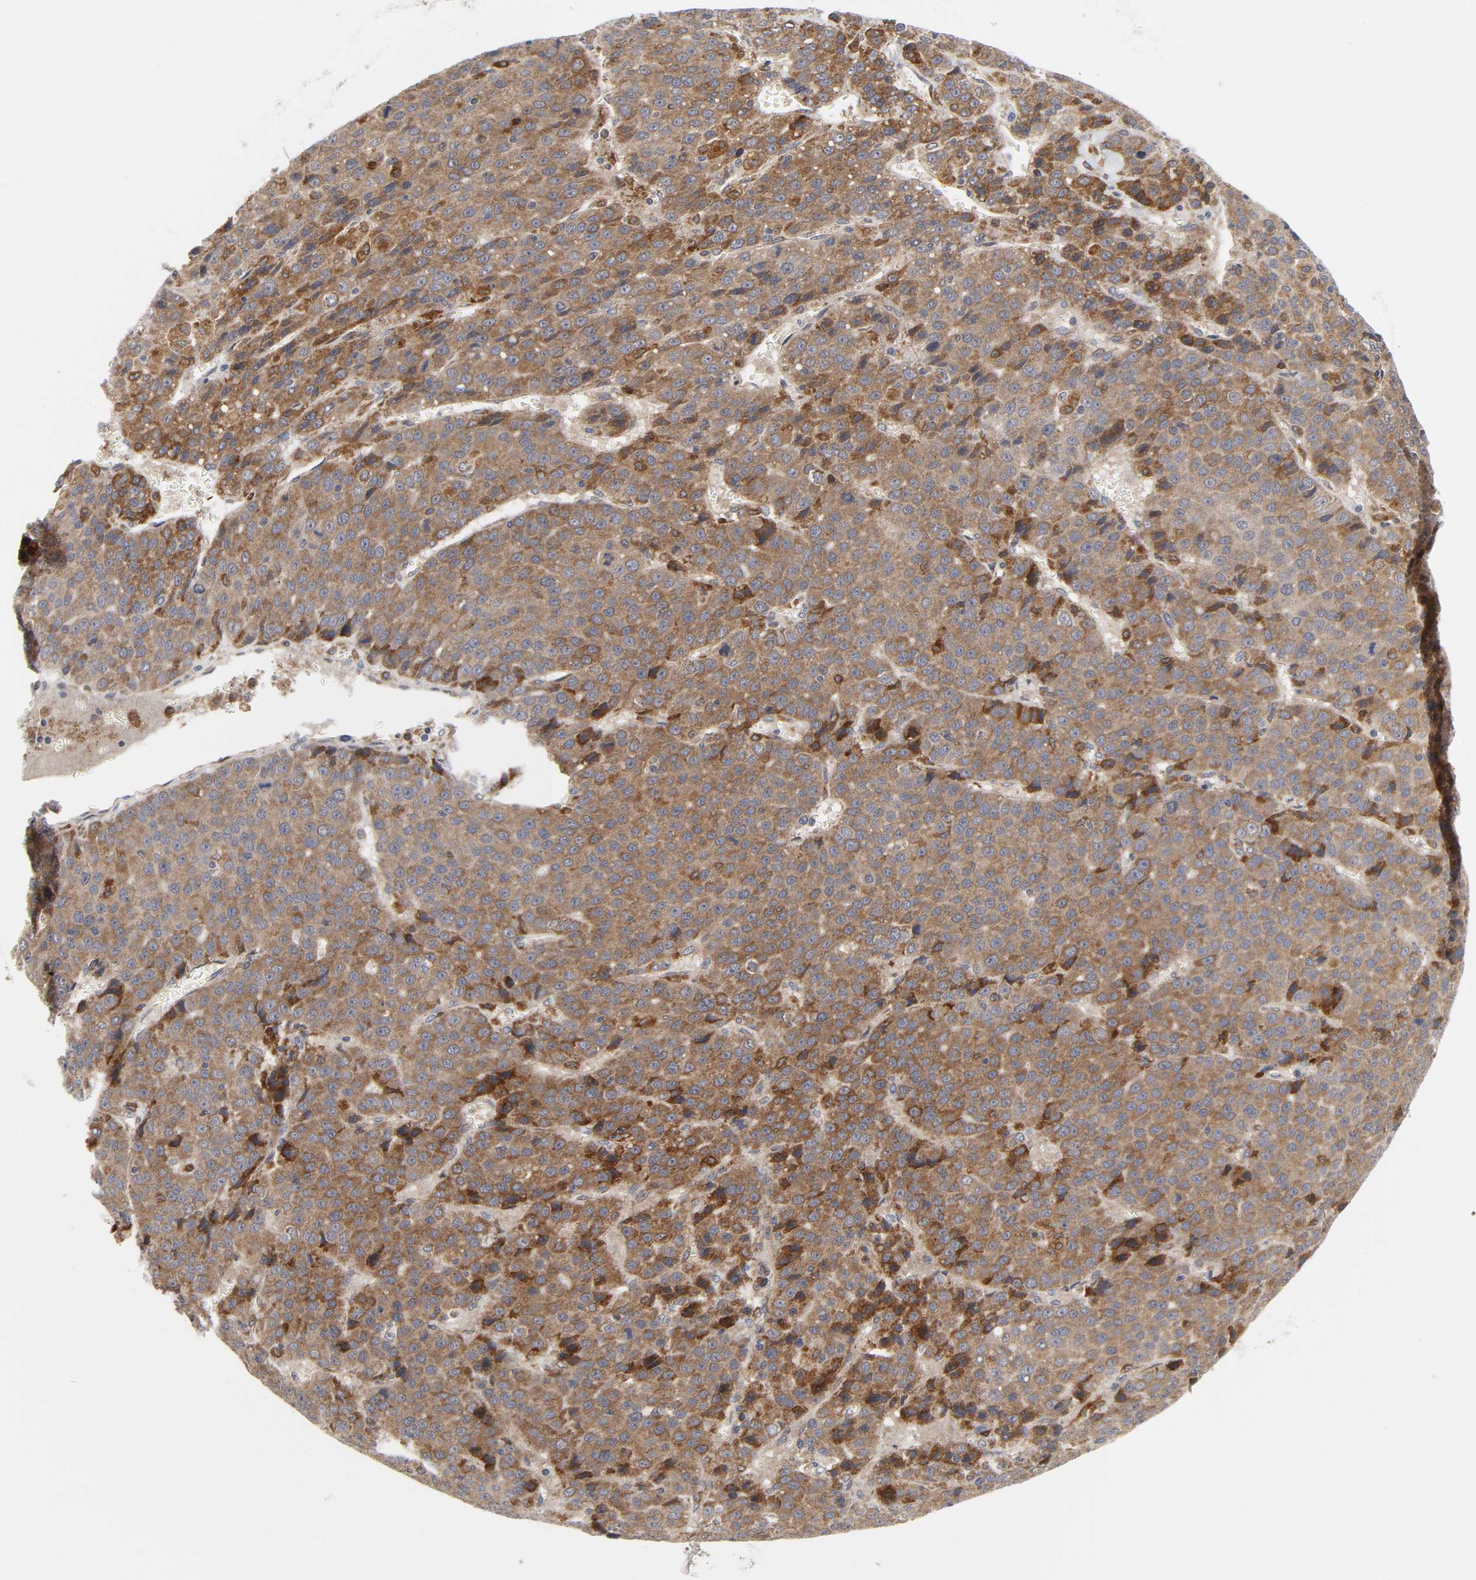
{"staining": {"intensity": "strong", "quantity": ">75%", "location": "cytoplasmic/membranous"}, "tissue": "liver cancer", "cell_type": "Tumor cells", "image_type": "cancer", "snomed": [{"axis": "morphology", "description": "Carcinoma, Hepatocellular, NOS"}, {"axis": "topography", "description": "Liver"}], "caption": "Protein expression analysis of liver hepatocellular carcinoma displays strong cytoplasmic/membranous staining in about >75% of tumor cells. The protein is stained brown, and the nuclei are stained in blue (DAB (3,3'-diaminobenzidine) IHC with brightfield microscopy, high magnification).", "gene": "BAX", "patient": {"sex": "female", "age": 53}}